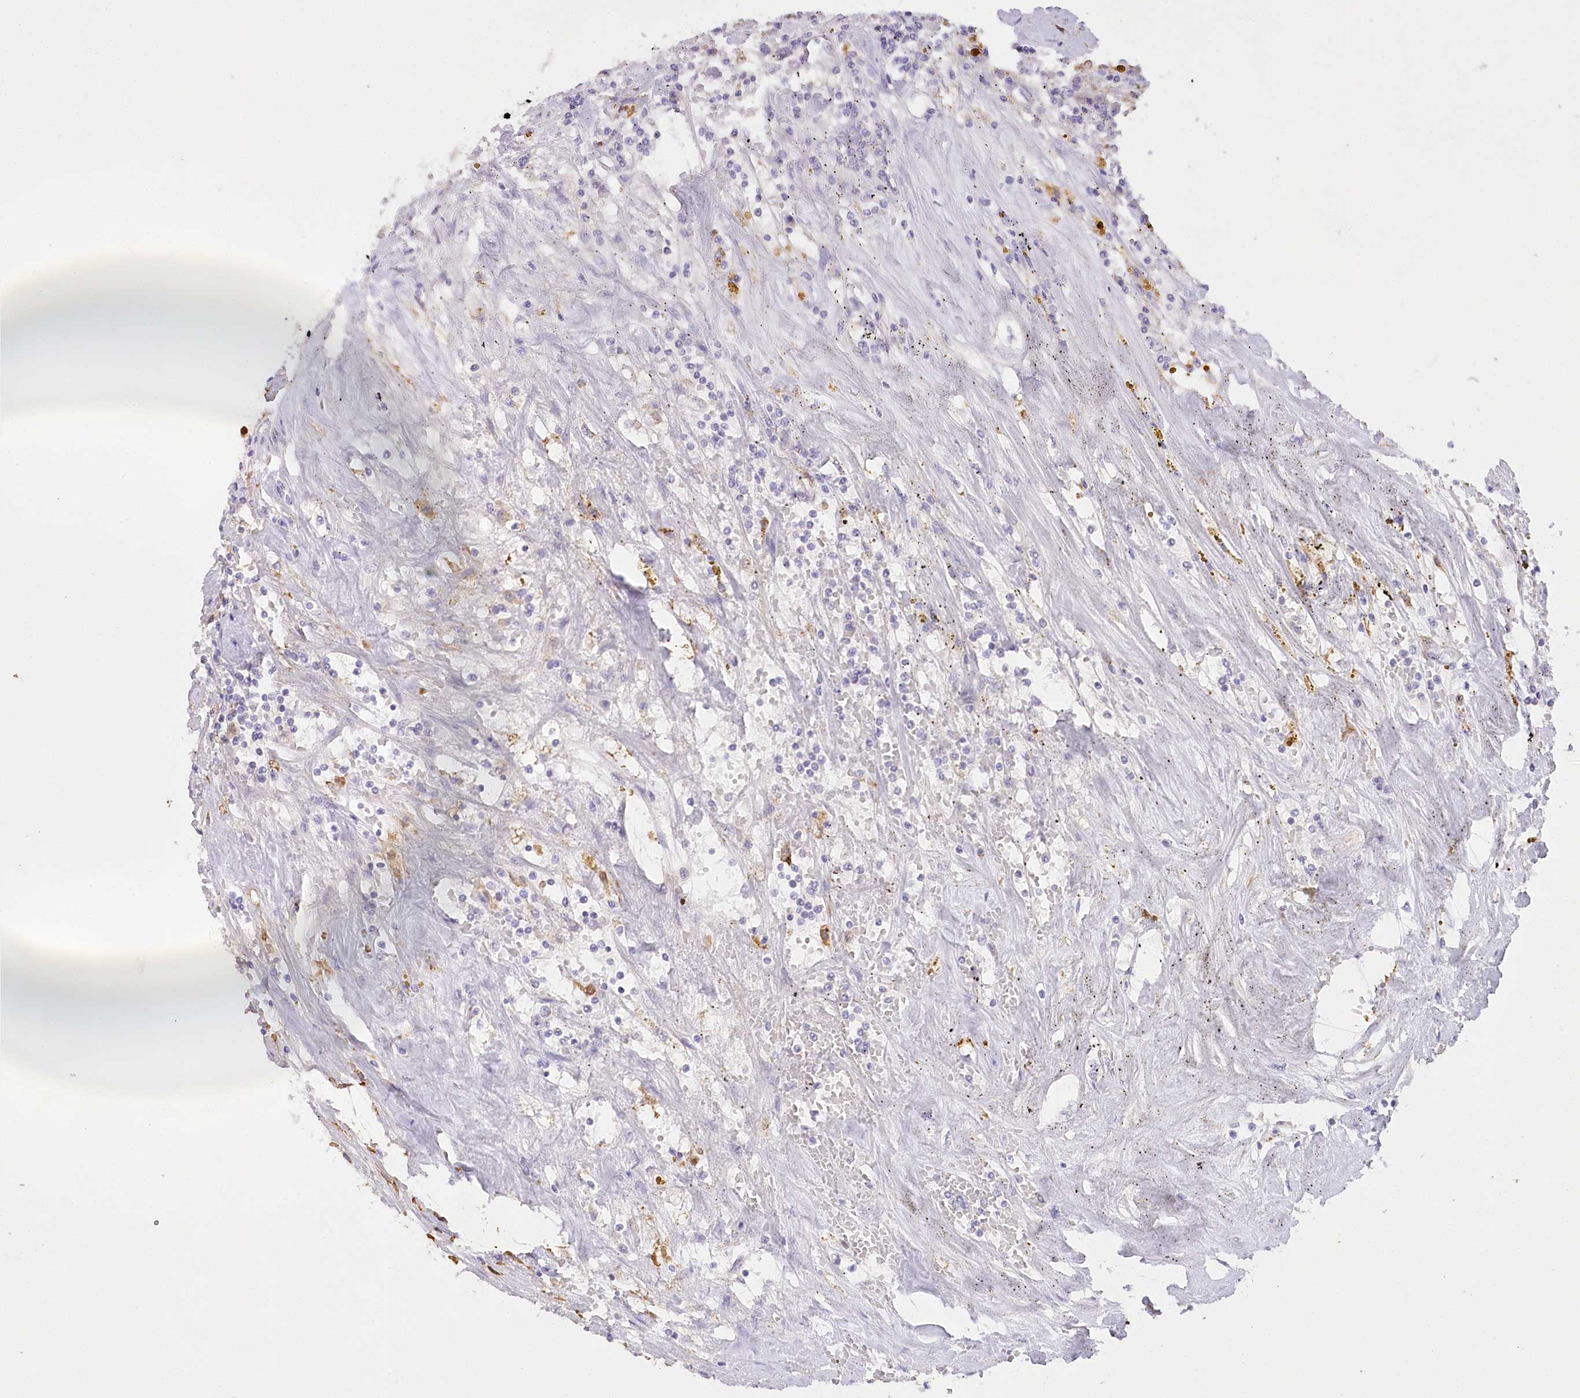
{"staining": {"intensity": "negative", "quantity": "none", "location": "none"}, "tissue": "renal cancer", "cell_type": "Tumor cells", "image_type": "cancer", "snomed": [{"axis": "morphology", "description": "Adenocarcinoma, NOS"}, {"axis": "topography", "description": "Kidney"}], "caption": "Tumor cells show no significant protein staining in renal cancer.", "gene": "MYOZ1", "patient": {"sex": "male", "age": 56}}